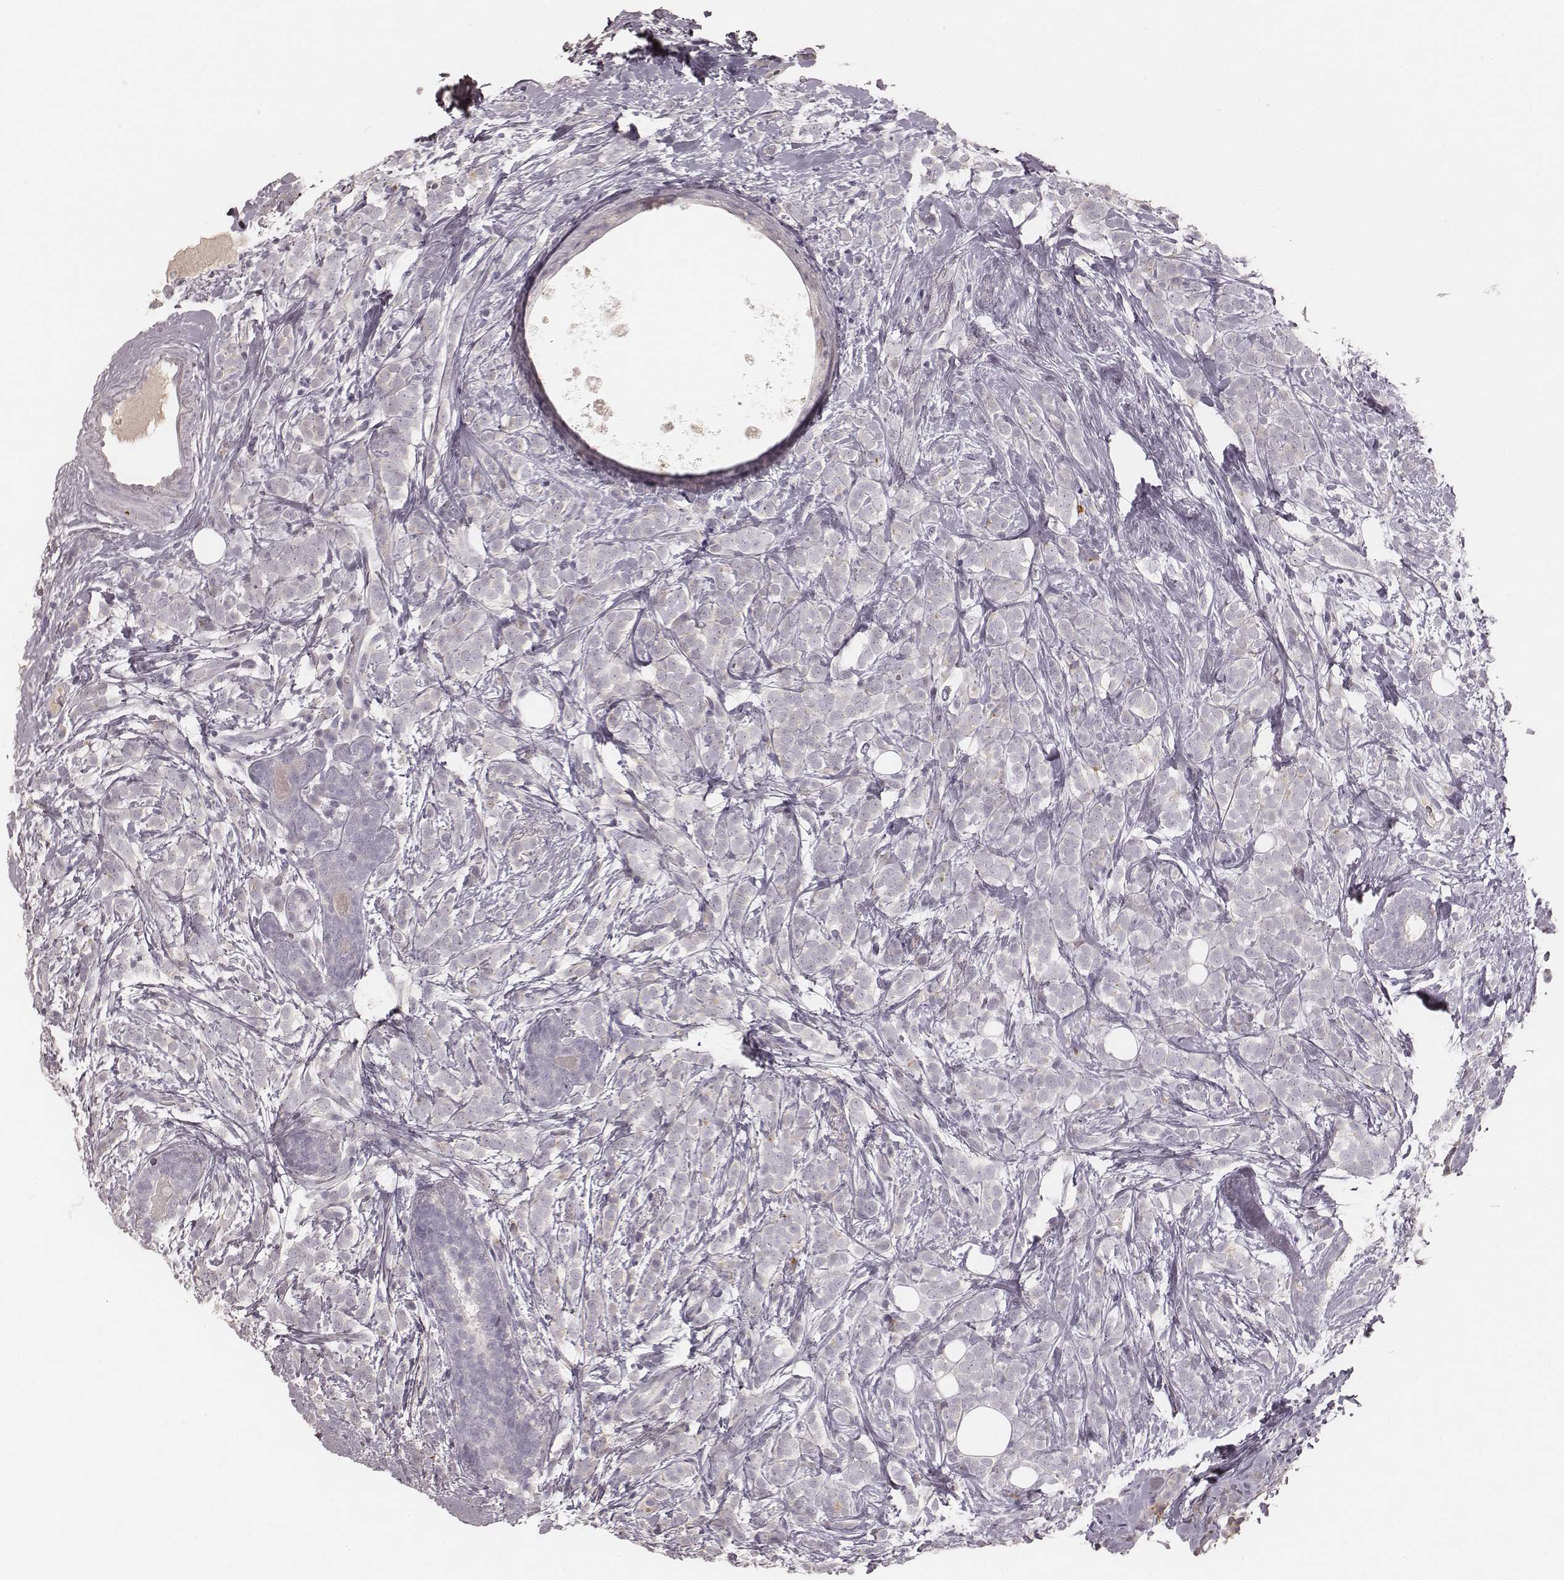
{"staining": {"intensity": "weak", "quantity": "<25%", "location": "cytoplasmic/membranous"}, "tissue": "breast cancer", "cell_type": "Tumor cells", "image_type": "cancer", "snomed": [{"axis": "morphology", "description": "Lobular carcinoma"}, {"axis": "topography", "description": "Breast"}], "caption": "Immunohistochemistry image of neoplastic tissue: human breast cancer stained with DAB shows no significant protein positivity in tumor cells.", "gene": "SMIM24", "patient": {"sex": "female", "age": 49}}